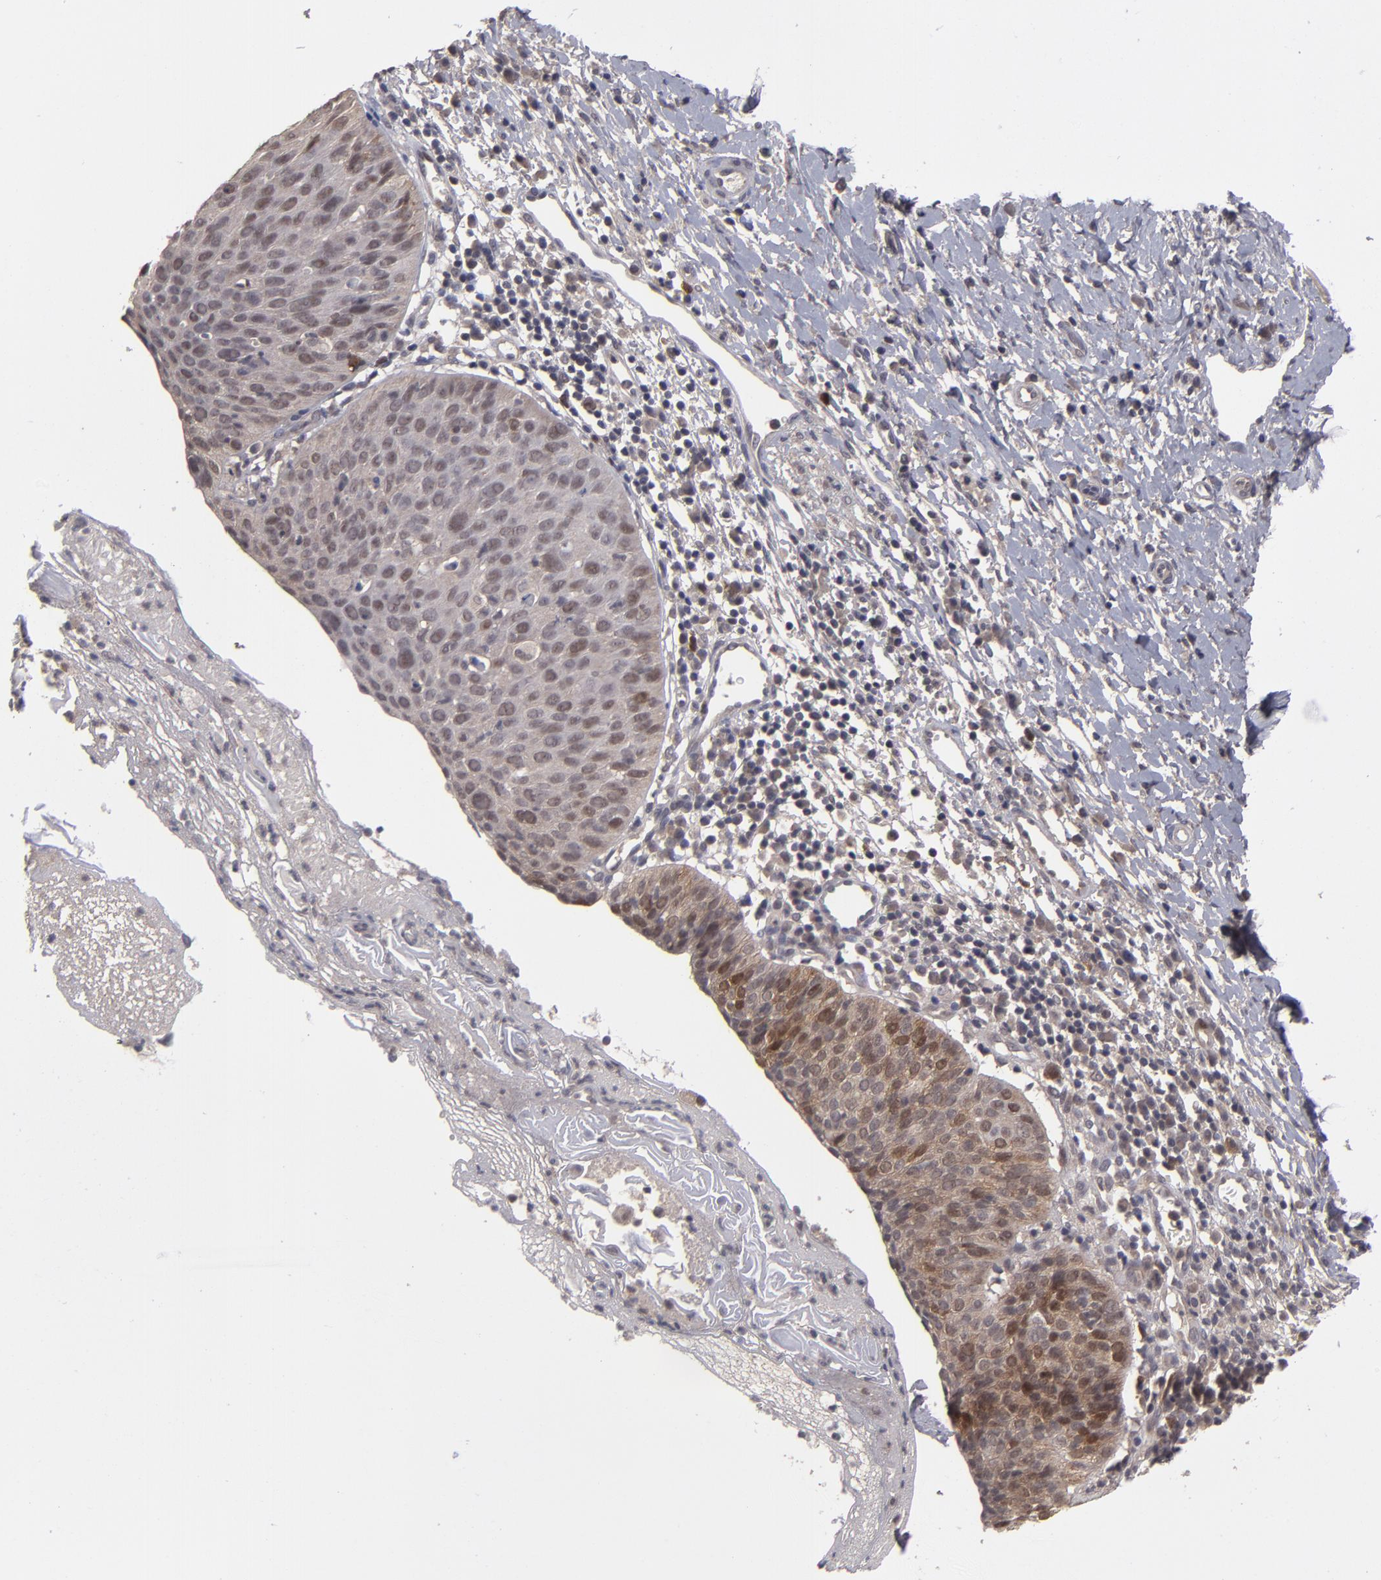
{"staining": {"intensity": "moderate", "quantity": ">75%", "location": "cytoplasmic/membranous"}, "tissue": "cervical cancer", "cell_type": "Tumor cells", "image_type": "cancer", "snomed": [{"axis": "morphology", "description": "Normal tissue, NOS"}, {"axis": "morphology", "description": "Squamous cell carcinoma, NOS"}, {"axis": "topography", "description": "Cervix"}], "caption": "Cervical cancer (squamous cell carcinoma) stained for a protein (brown) shows moderate cytoplasmic/membranous positive positivity in about >75% of tumor cells.", "gene": "TYMS", "patient": {"sex": "female", "age": 39}}